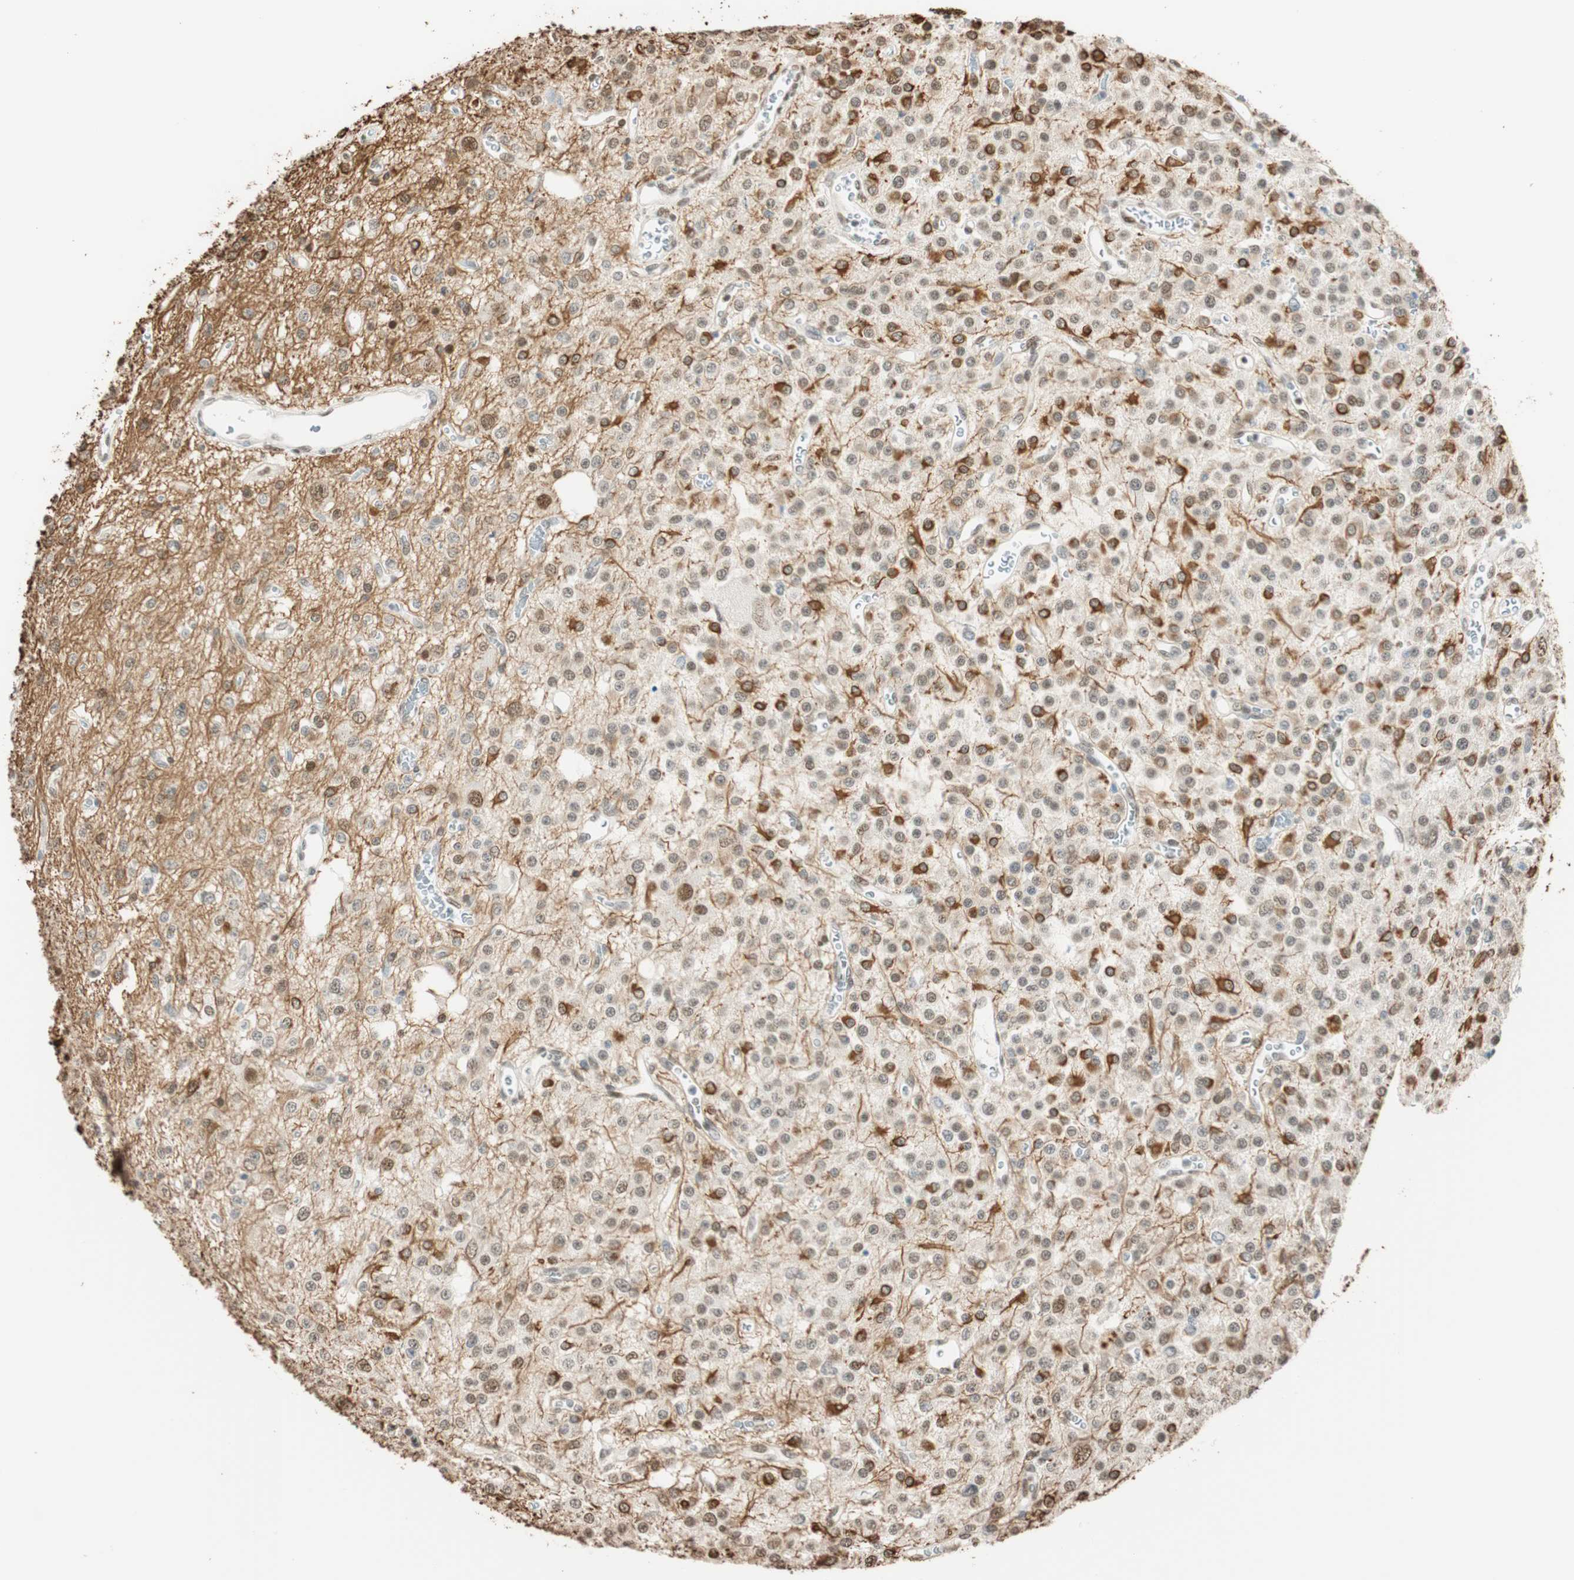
{"staining": {"intensity": "moderate", "quantity": ">75%", "location": "nuclear"}, "tissue": "glioma", "cell_type": "Tumor cells", "image_type": "cancer", "snomed": [{"axis": "morphology", "description": "Glioma, malignant, Low grade"}, {"axis": "topography", "description": "Cerebral cortex"}], "caption": "Moderate nuclear protein staining is appreciated in approximately >75% of tumor cells in low-grade glioma (malignant).", "gene": "FANCG", "patient": {"sex": "female", "age": 47}}